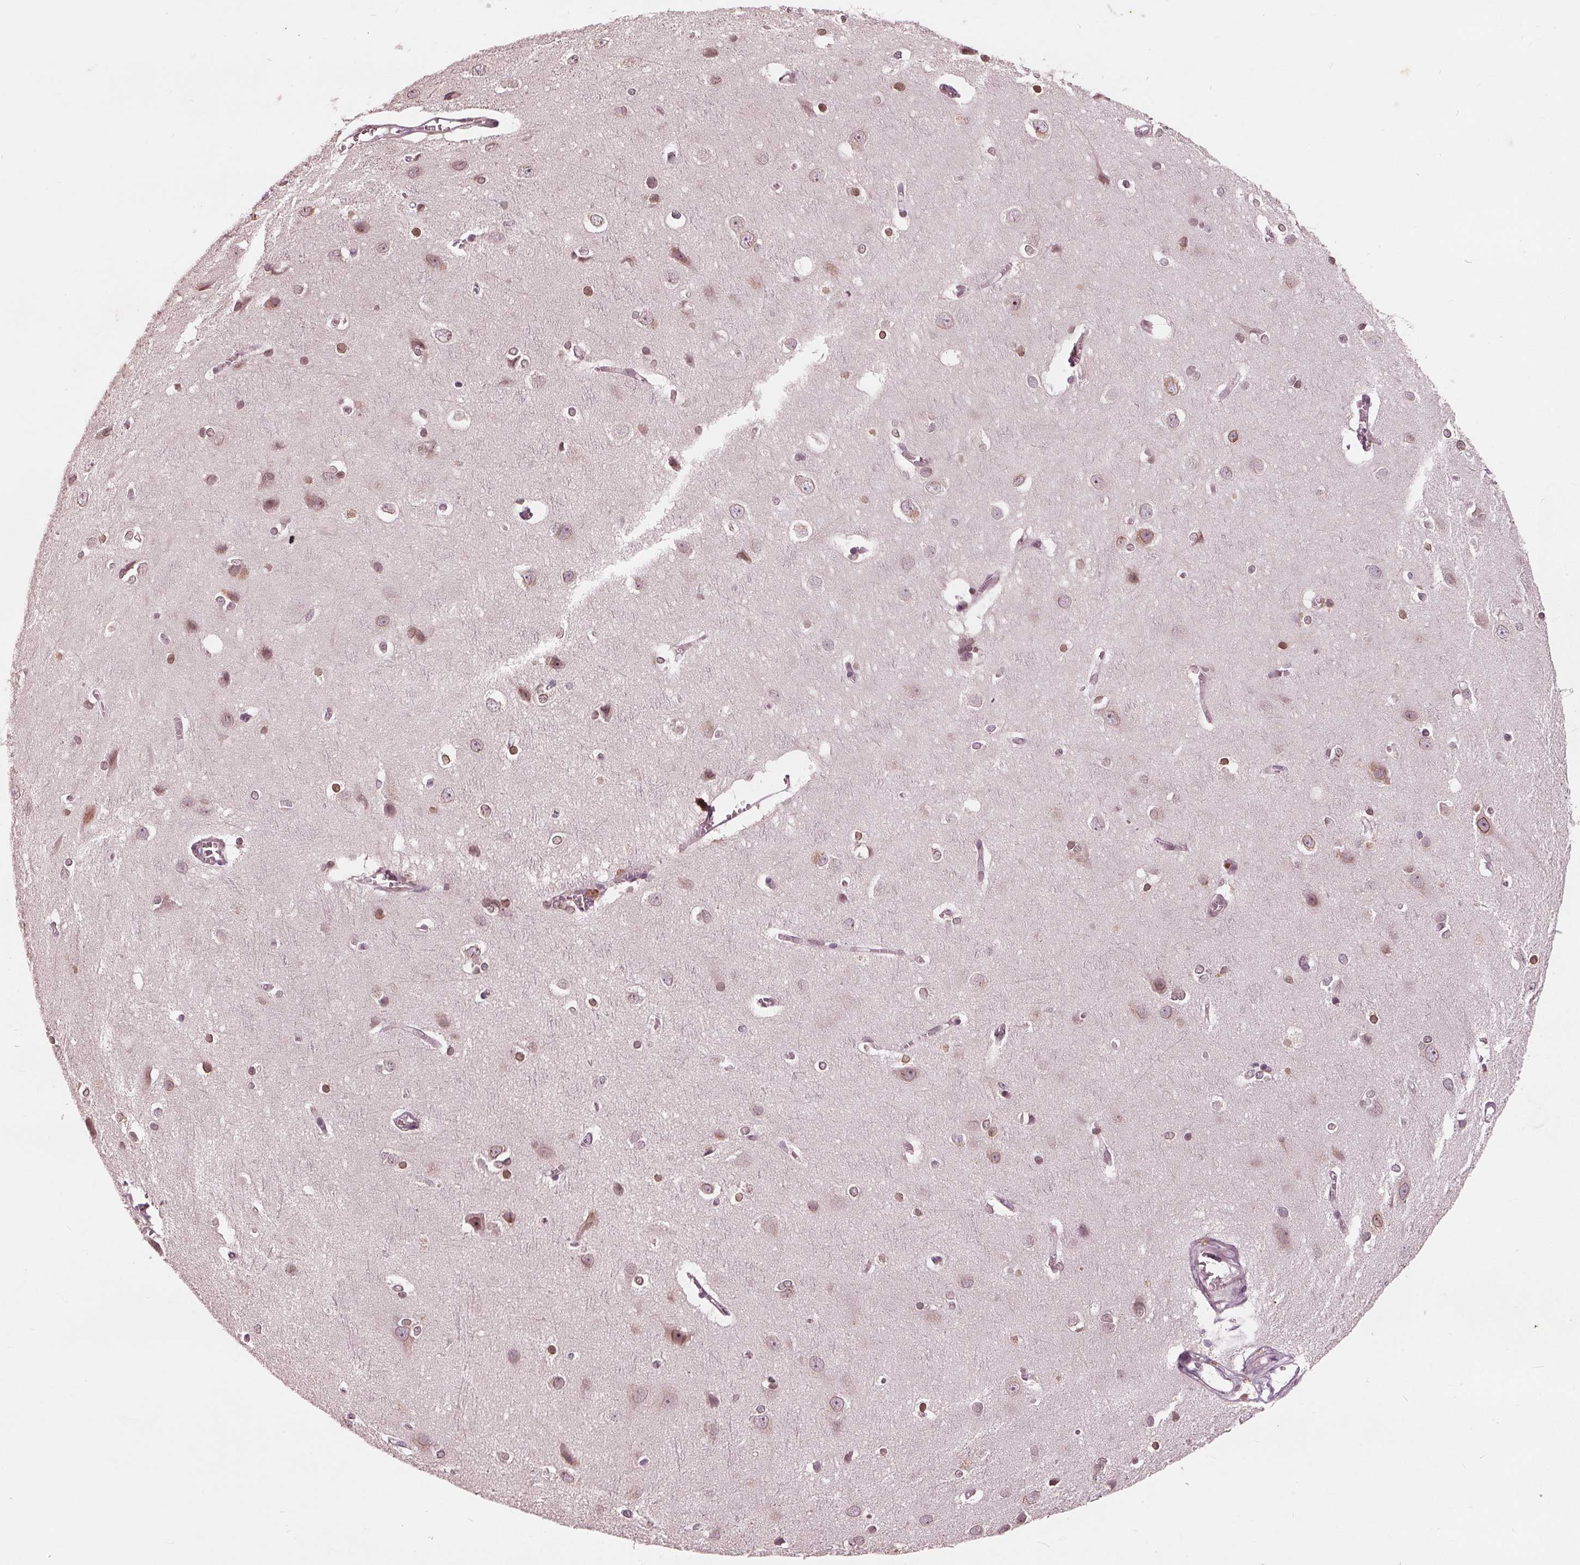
{"staining": {"intensity": "negative", "quantity": "none", "location": "none"}, "tissue": "cerebral cortex", "cell_type": "Endothelial cells", "image_type": "normal", "snomed": [{"axis": "morphology", "description": "Normal tissue, NOS"}, {"axis": "topography", "description": "Cerebral cortex"}], "caption": "The image exhibits no staining of endothelial cells in unremarkable cerebral cortex.", "gene": "NUP210", "patient": {"sex": "male", "age": 37}}